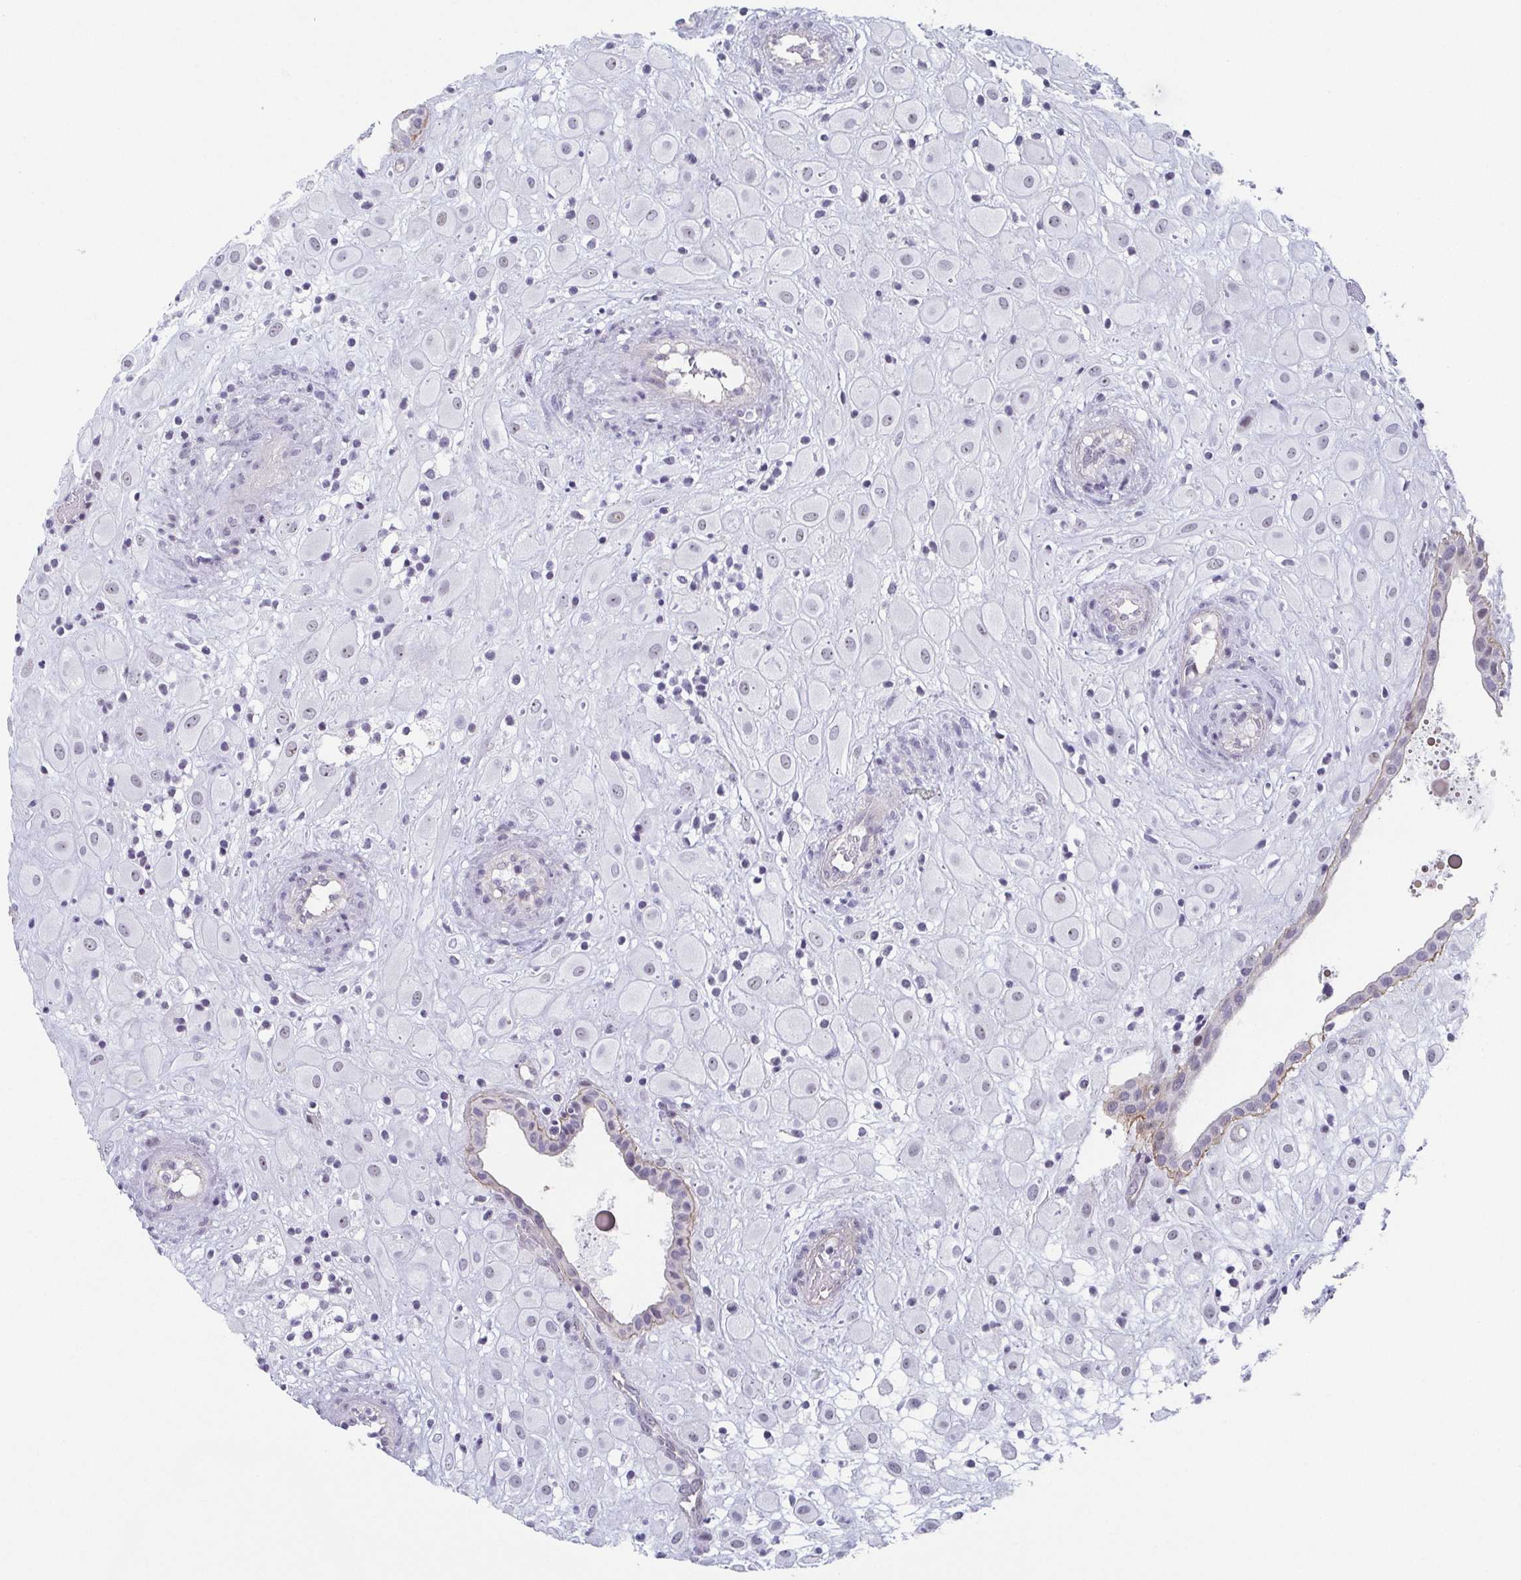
{"staining": {"intensity": "negative", "quantity": "none", "location": "none"}, "tissue": "placenta", "cell_type": "Decidual cells", "image_type": "normal", "snomed": [{"axis": "morphology", "description": "Normal tissue, NOS"}, {"axis": "topography", "description": "Placenta"}], "caption": "A high-resolution micrograph shows immunohistochemistry (IHC) staining of normal placenta, which exhibits no significant staining in decidual cells.", "gene": "EXOSC7", "patient": {"sex": "female", "age": 24}}